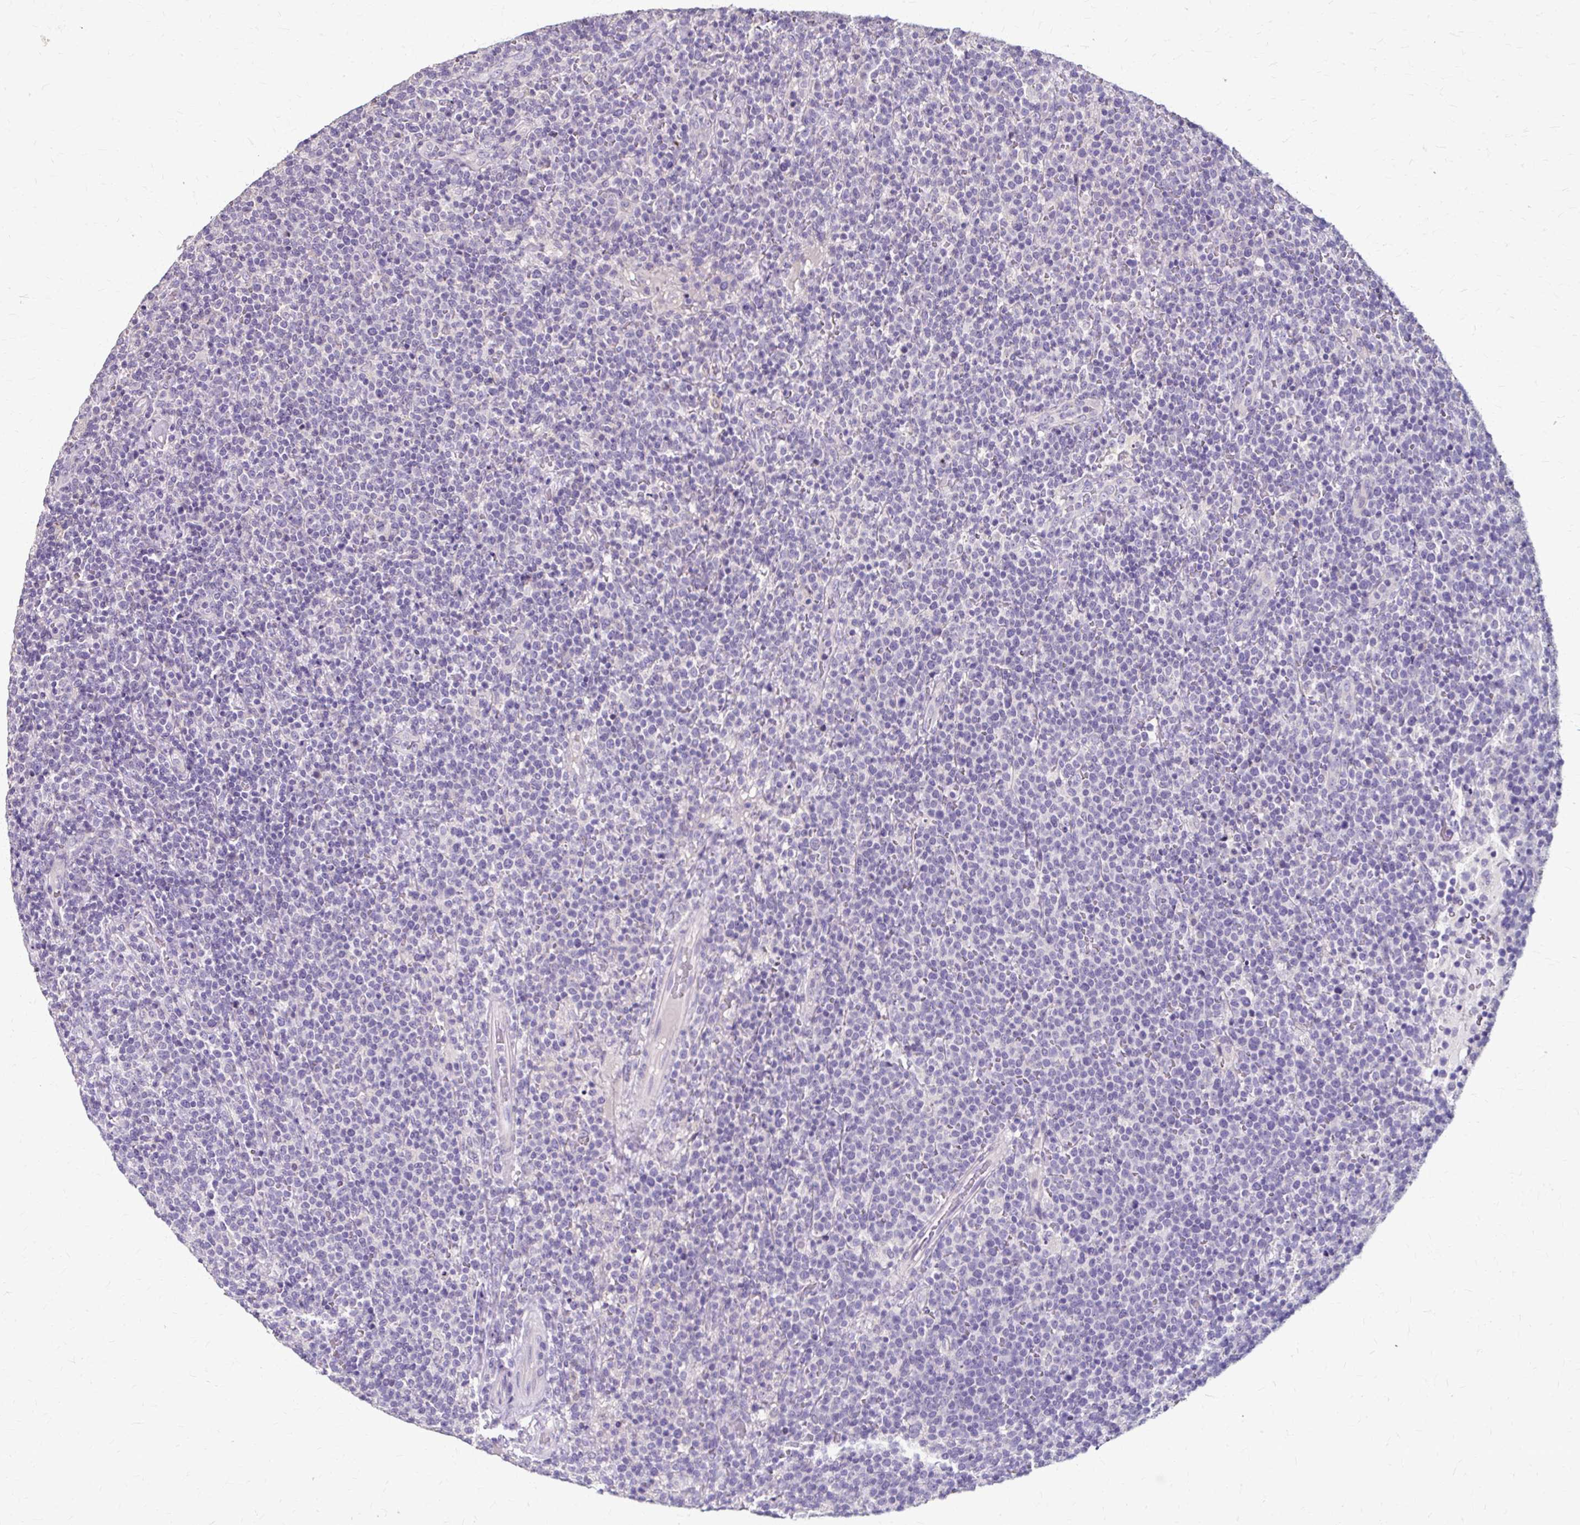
{"staining": {"intensity": "negative", "quantity": "none", "location": "none"}, "tissue": "lymphoma", "cell_type": "Tumor cells", "image_type": "cancer", "snomed": [{"axis": "morphology", "description": "Malignant lymphoma, non-Hodgkin's type, High grade"}, {"axis": "topography", "description": "Lymph node"}], "caption": "IHC of human malignant lymphoma, non-Hodgkin's type (high-grade) reveals no staining in tumor cells. The staining was performed using DAB to visualize the protein expression in brown, while the nuclei were stained in blue with hematoxylin (Magnification: 20x).", "gene": "KLHL24", "patient": {"sex": "male", "age": 61}}